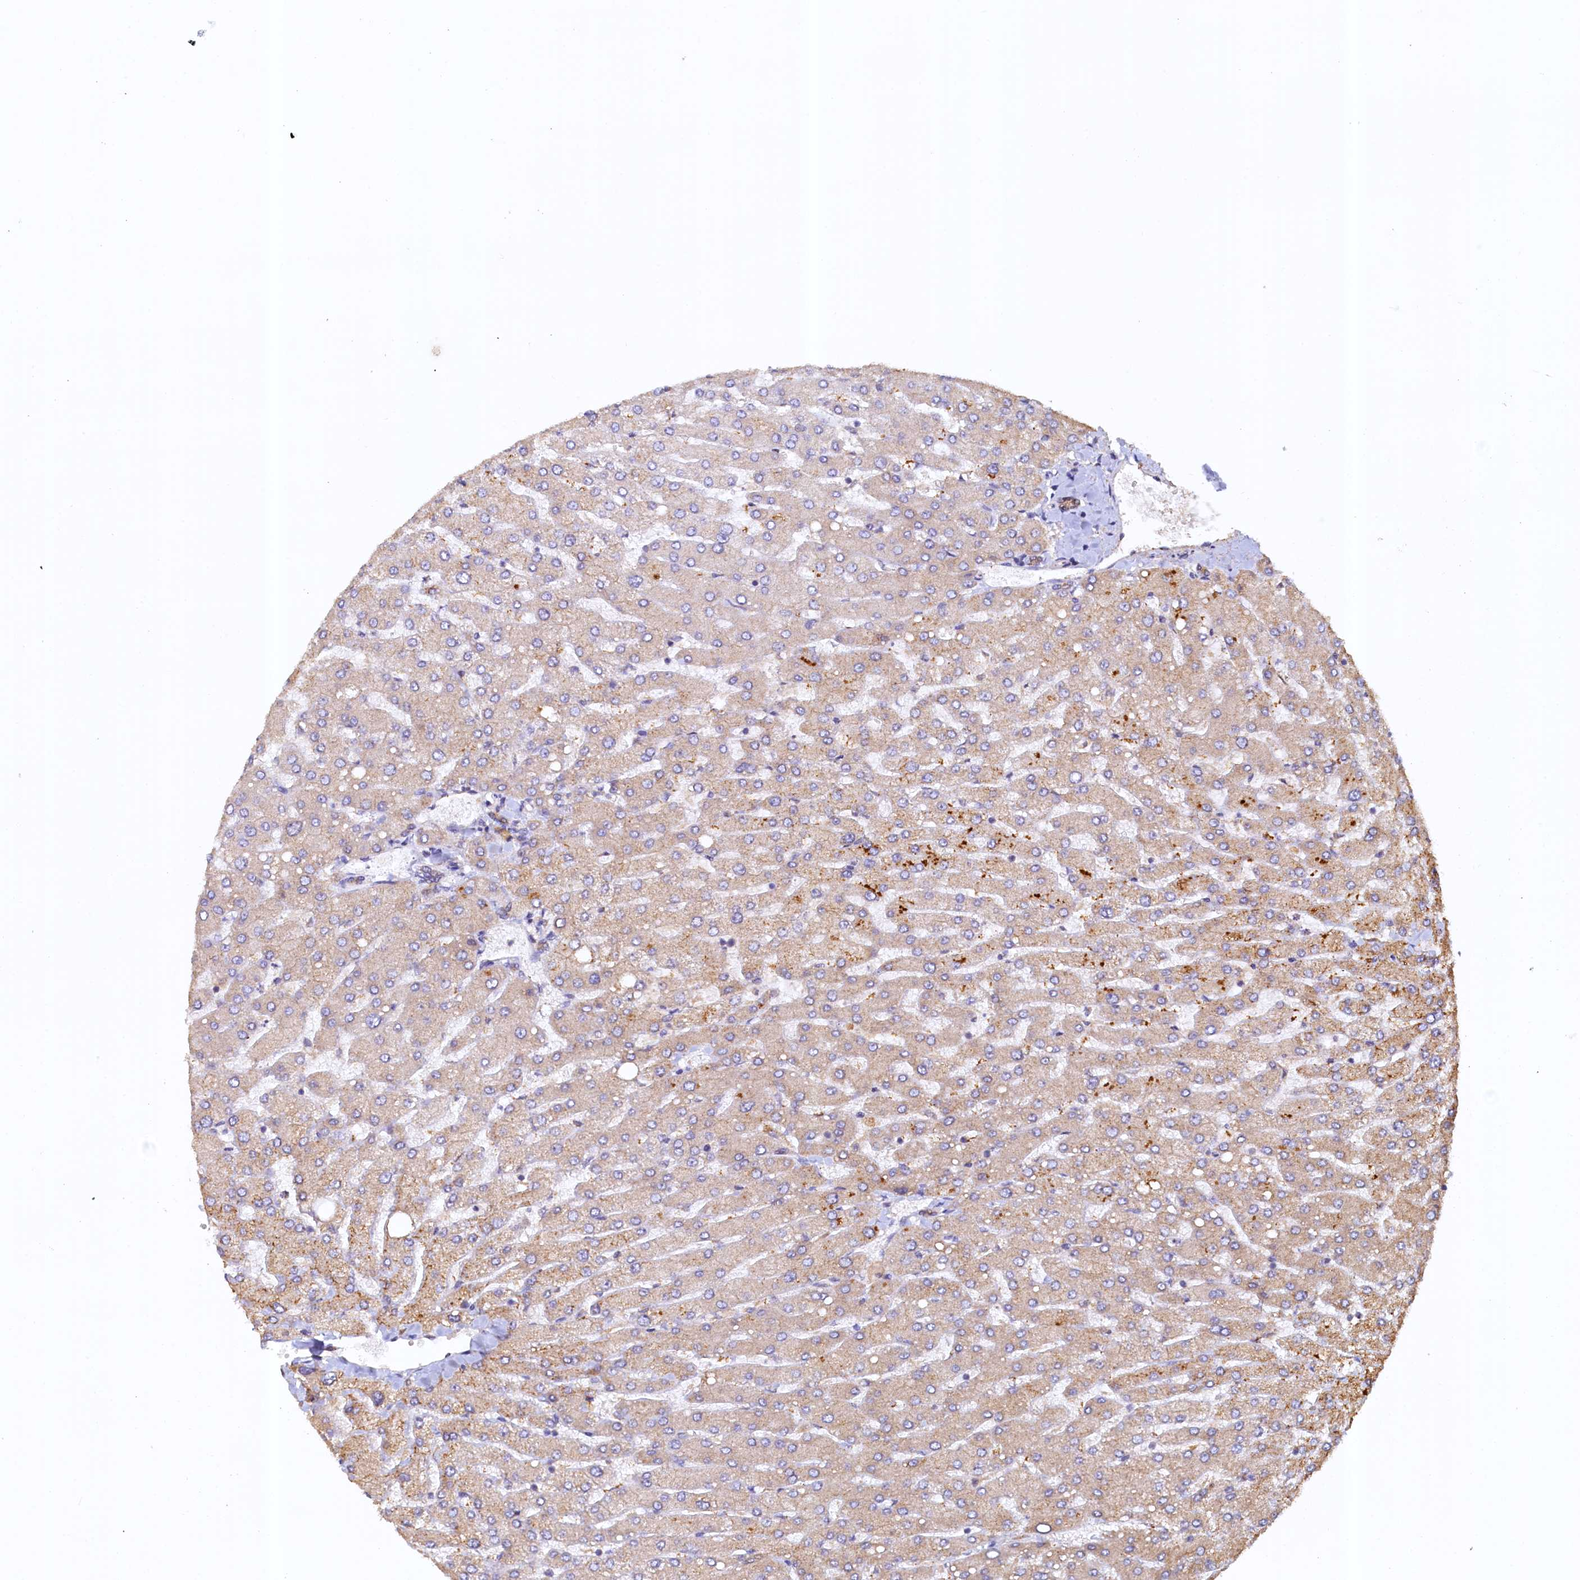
{"staining": {"intensity": "weak", "quantity": "<25%", "location": "cytoplasmic/membranous"}, "tissue": "liver", "cell_type": "Cholangiocytes", "image_type": "normal", "snomed": [{"axis": "morphology", "description": "Normal tissue, NOS"}, {"axis": "topography", "description": "Liver"}], "caption": "Immunohistochemical staining of normal liver displays no significant expression in cholangiocytes.", "gene": "UBL7", "patient": {"sex": "male", "age": 55}}